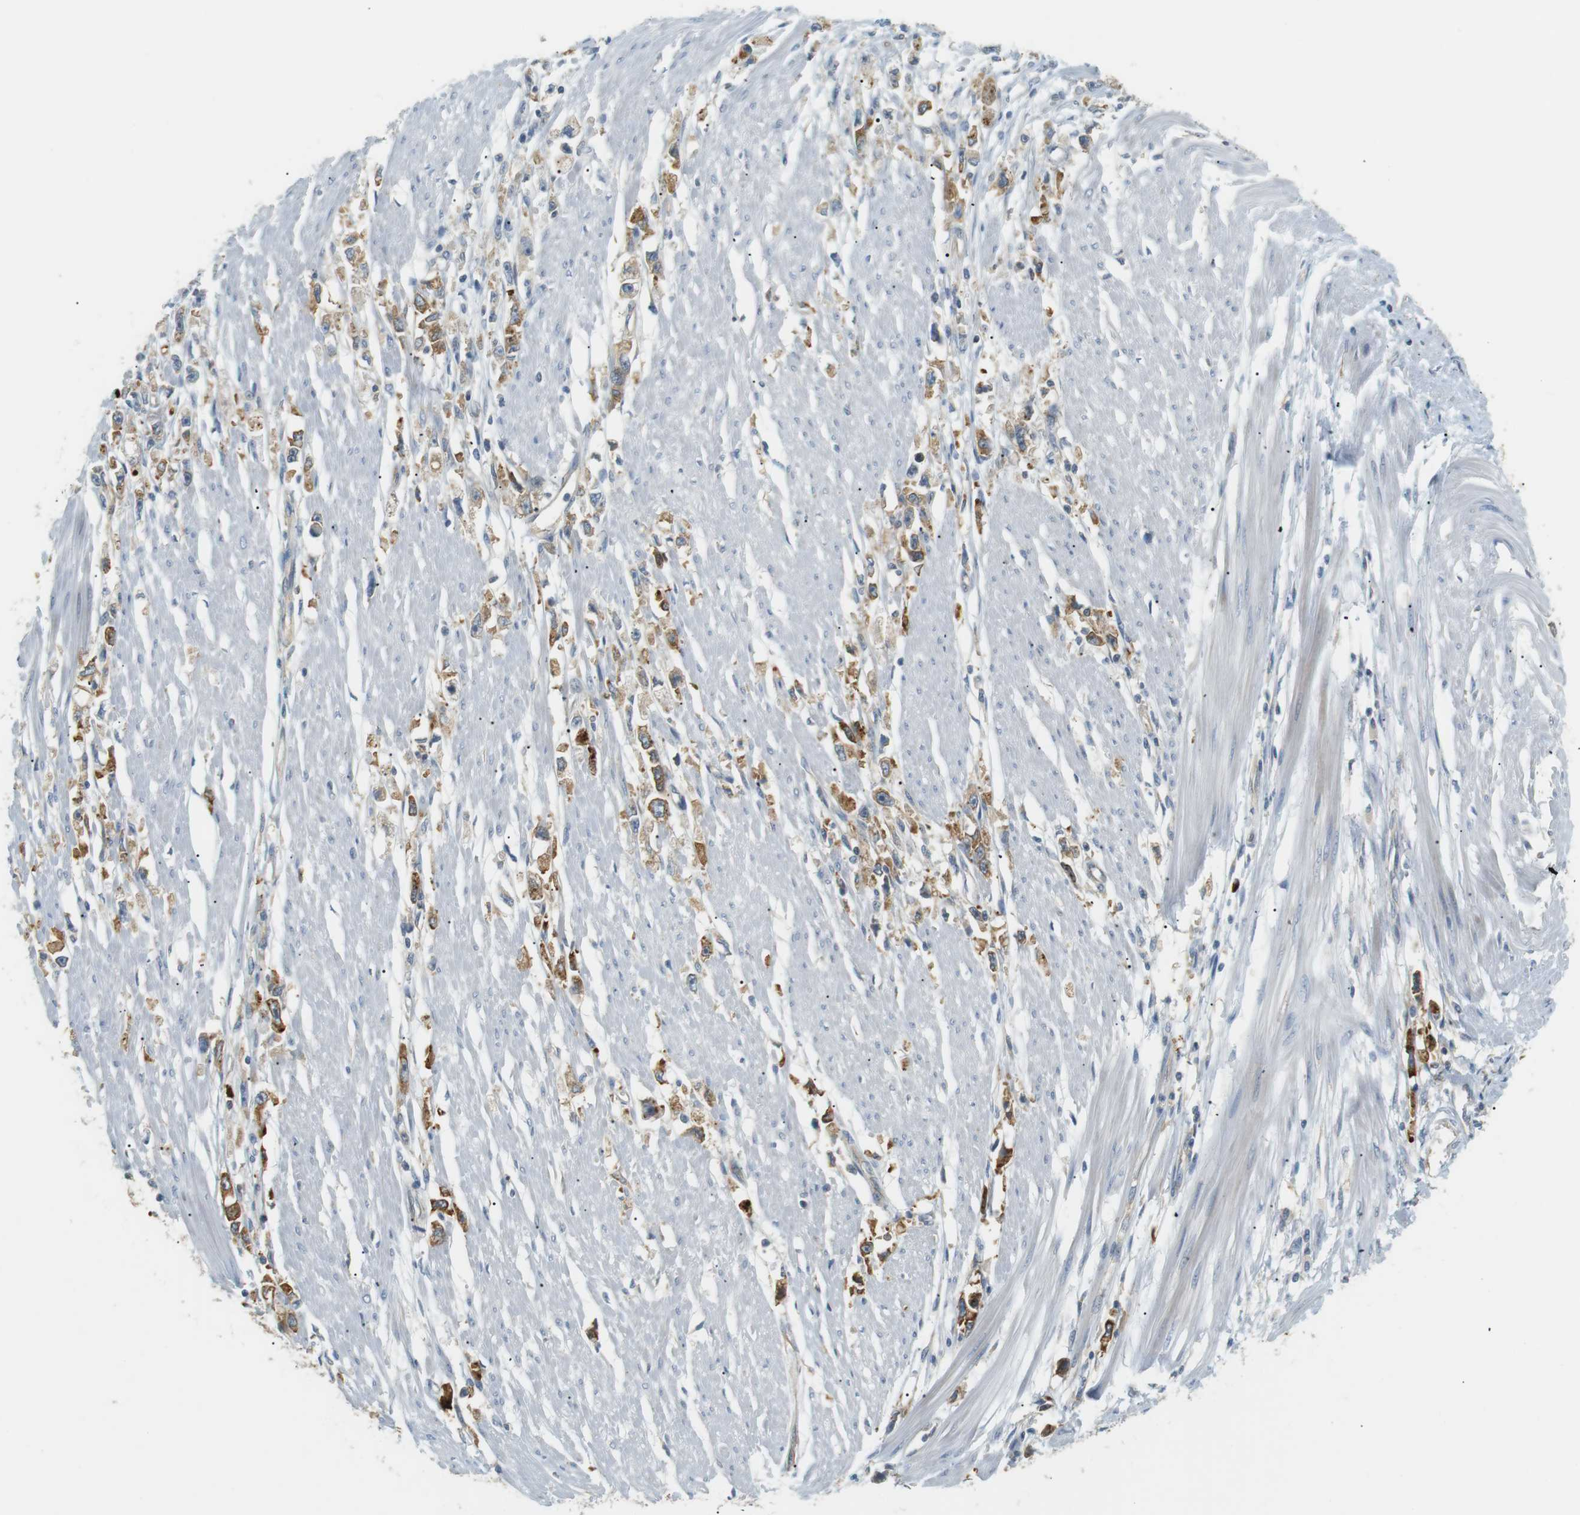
{"staining": {"intensity": "moderate", "quantity": ">75%", "location": "cytoplasmic/membranous"}, "tissue": "stomach cancer", "cell_type": "Tumor cells", "image_type": "cancer", "snomed": [{"axis": "morphology", "description": "Adenocarcinoma, NOS"}, {"axis": "topography", "description": "Stomach"}], "caption": "A brown stain labels moderate cytoplasmic/membranous positivity of a protein in human stomach cancer (adenocarcinoma) tumor cells.", "gene": "TMEM200A", "patient": {"sex": "female", "age": 59}}